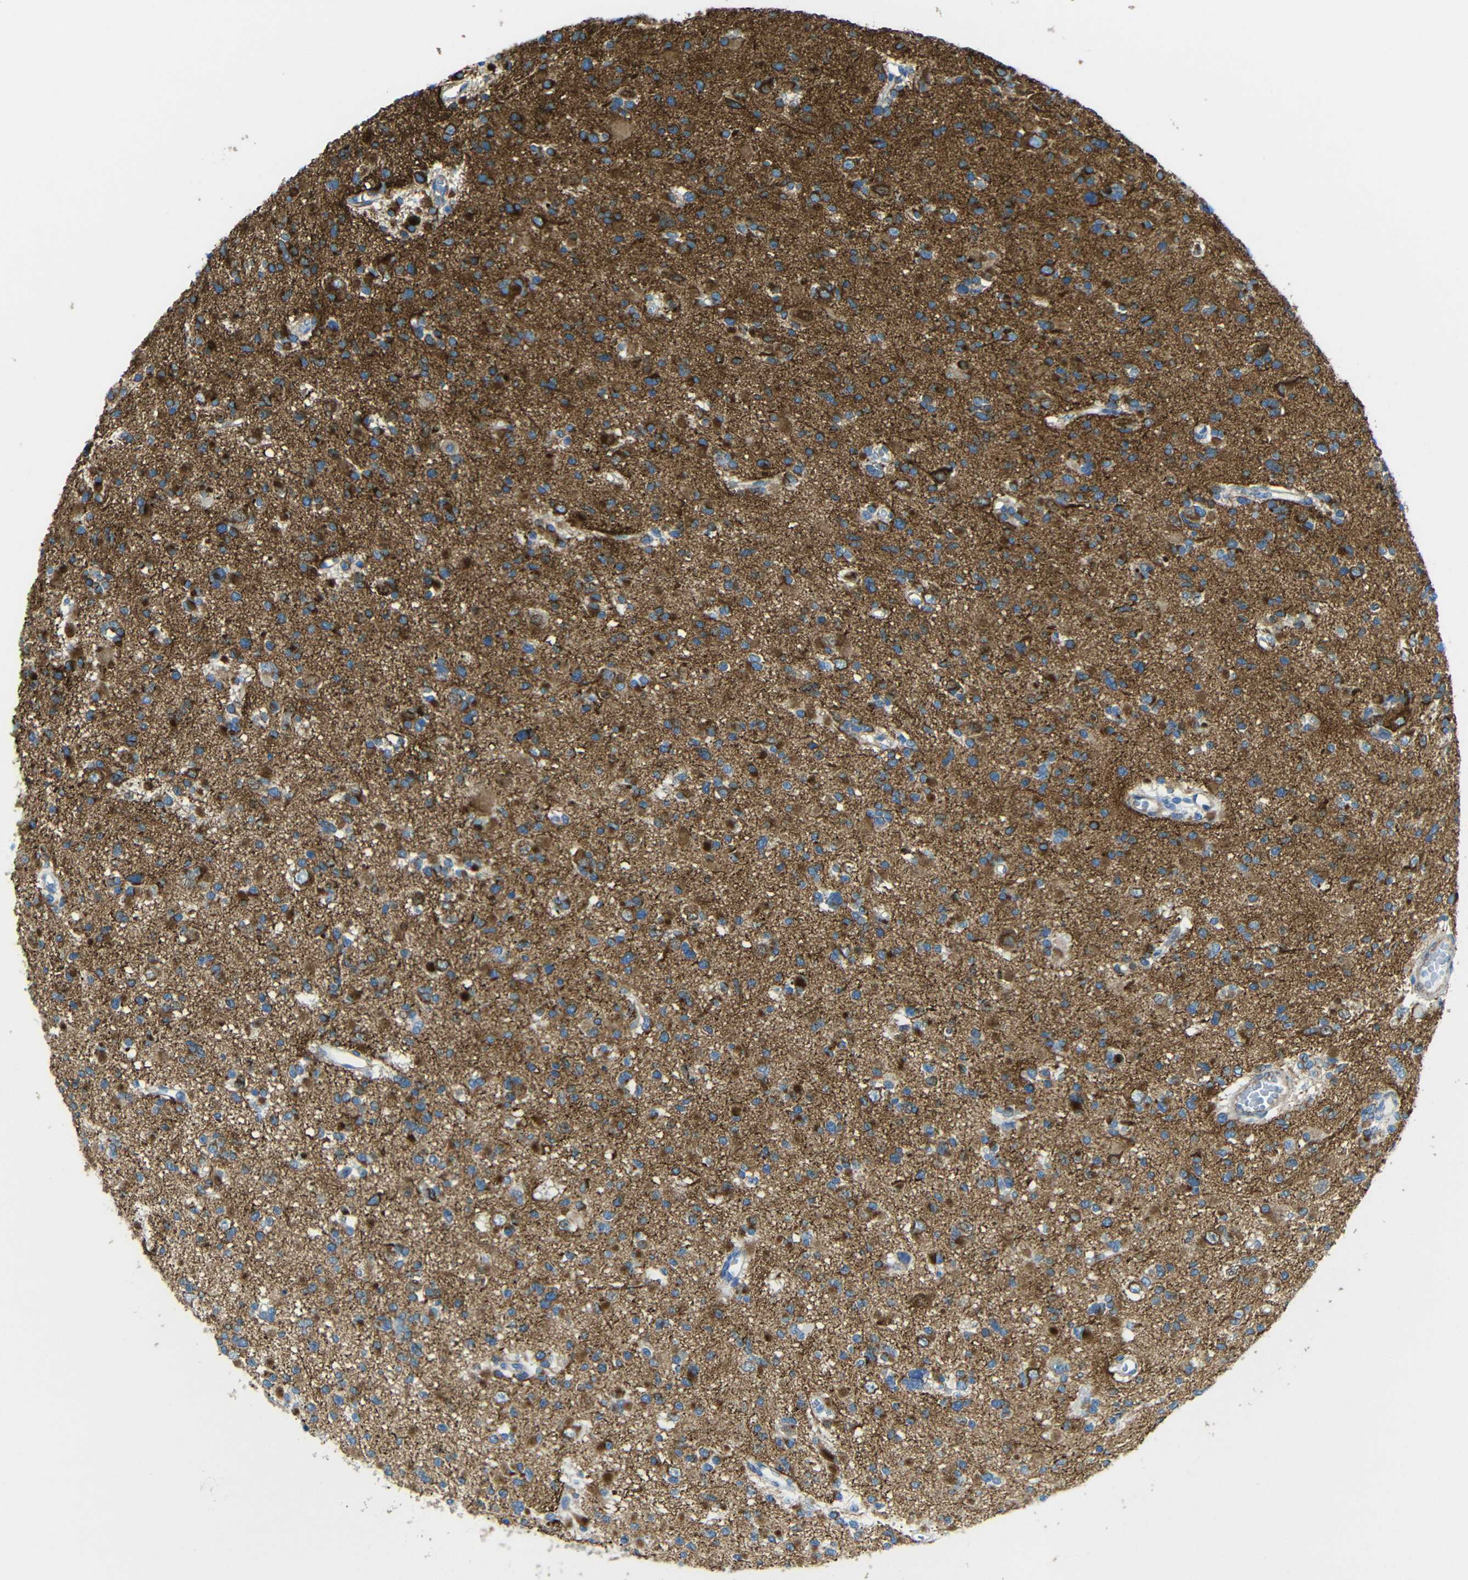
{"staining": {"intensity": "strong", "quantity": "25%-75%", "location": "cytoplasmic/membranous"}, "tissue": "glioma", "cell_type": "Tumor cells", "image_type": "cancer", "snomed": [{"axis": "morphology", "description": "Glioma, malignant, Low grade"}, {"axis": "topography", "description": "Brain"}], "caption": "Protein expression analysis of malignant glioma (low-grade) displays strong cytoplasmic/membranous positivity in about 25%-75% of tumor cells.", "gene": "TUBB4B", "patient": {"sex": "female", "age": 22}}